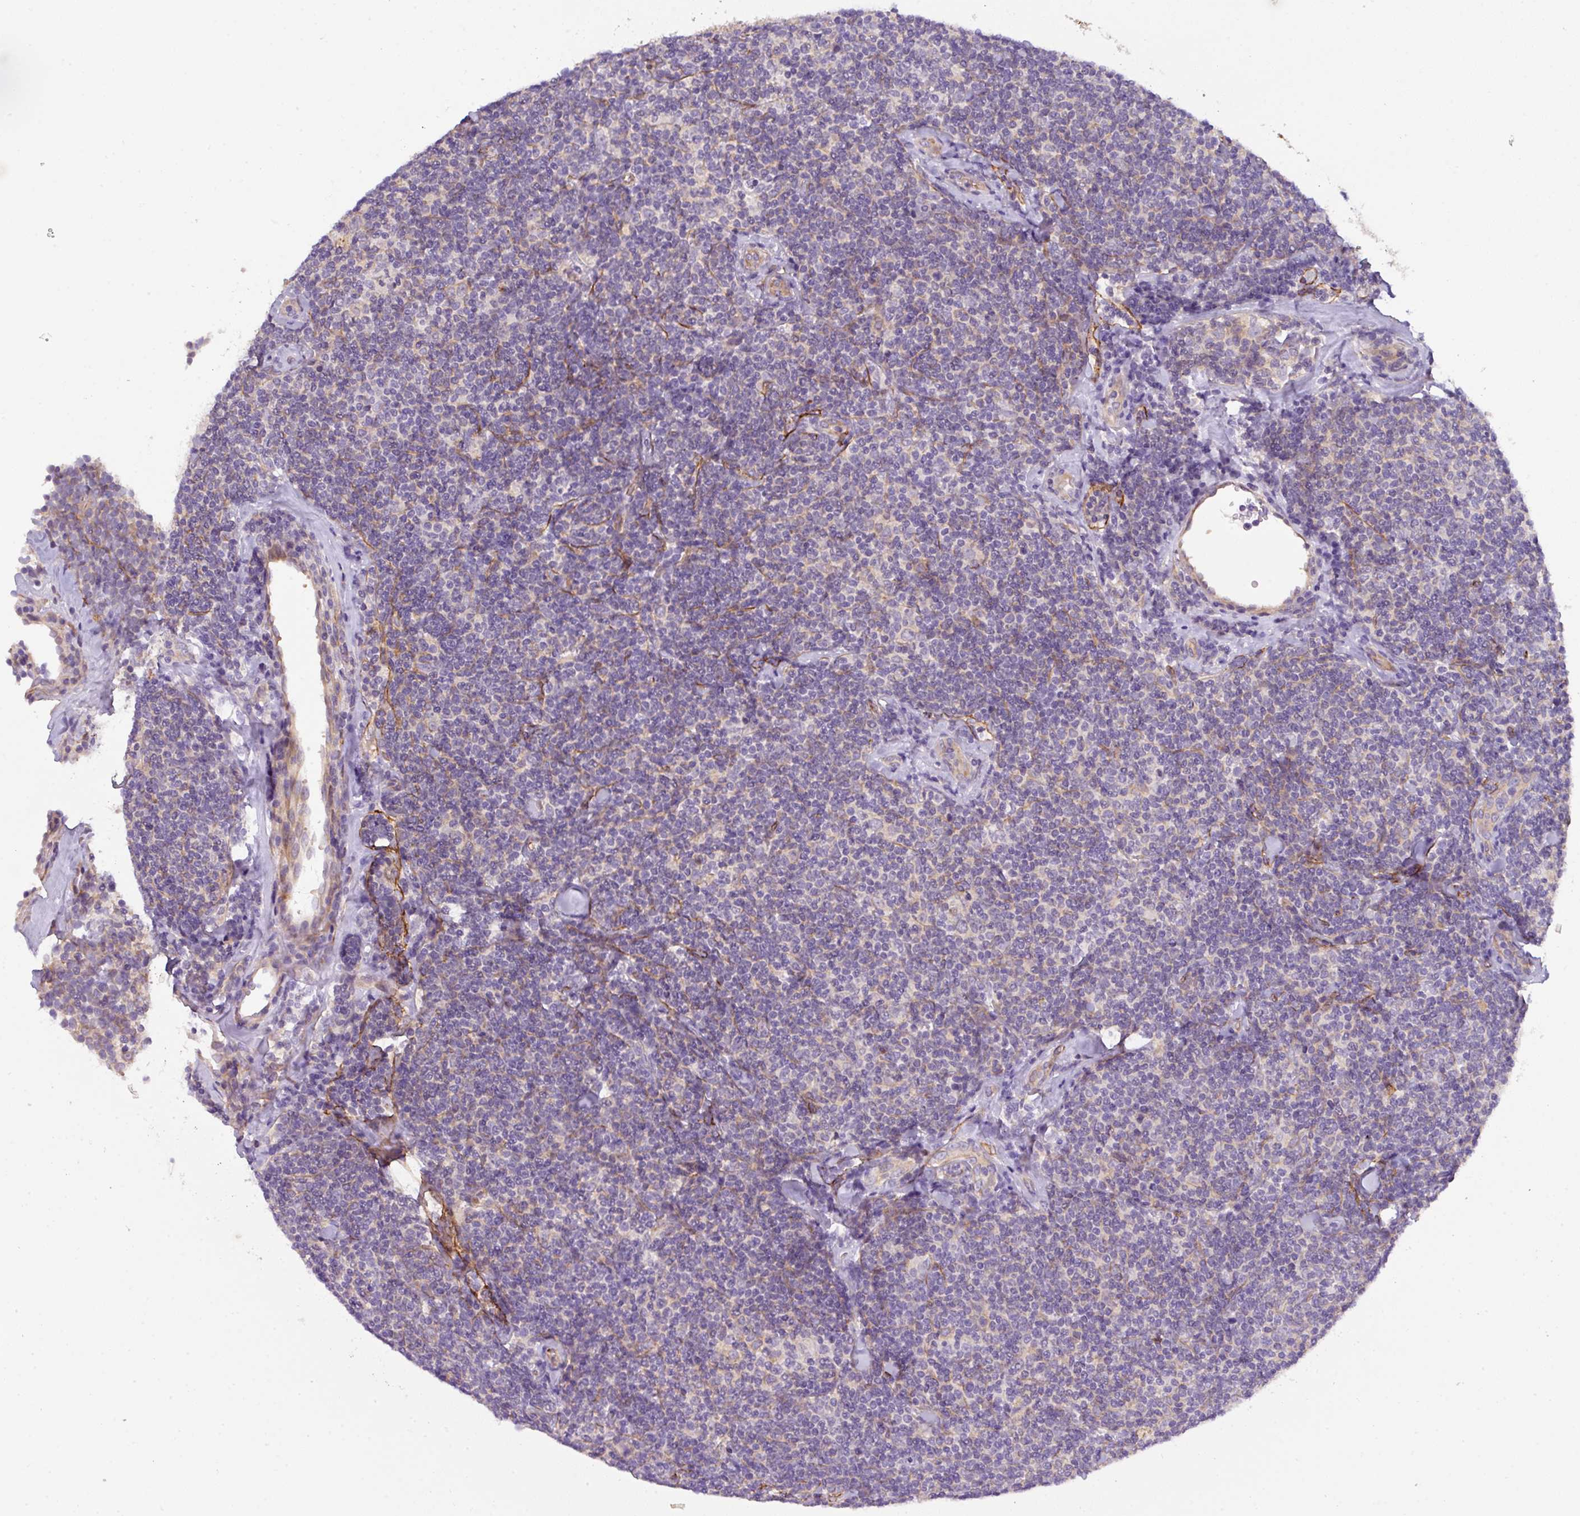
{"staining": {"intensity": "negative", "quantity": "none", "location": "none"}, "tissue": "lymphoma", "cell_type": "Tumor cells", "image_type": "cancer", "snomed": [{"axis": "morphology", "description": "Malignant lymphoma, non-Hodgkin's type, Low grade"}, {"axis": "topography", "description": "Lymph node"}], "caption": "High magnification brightfield microscopy of lymphoma stained with DAB (3,3'-diaminobenzidine) (brown) and counterstained with hematoxylin (blue): tumor cells show no significant staining. (IHC, brightfield microscopy, high magnification).", "gene": "PARD6A", "patient": {"sex": "female", "age": 56}}